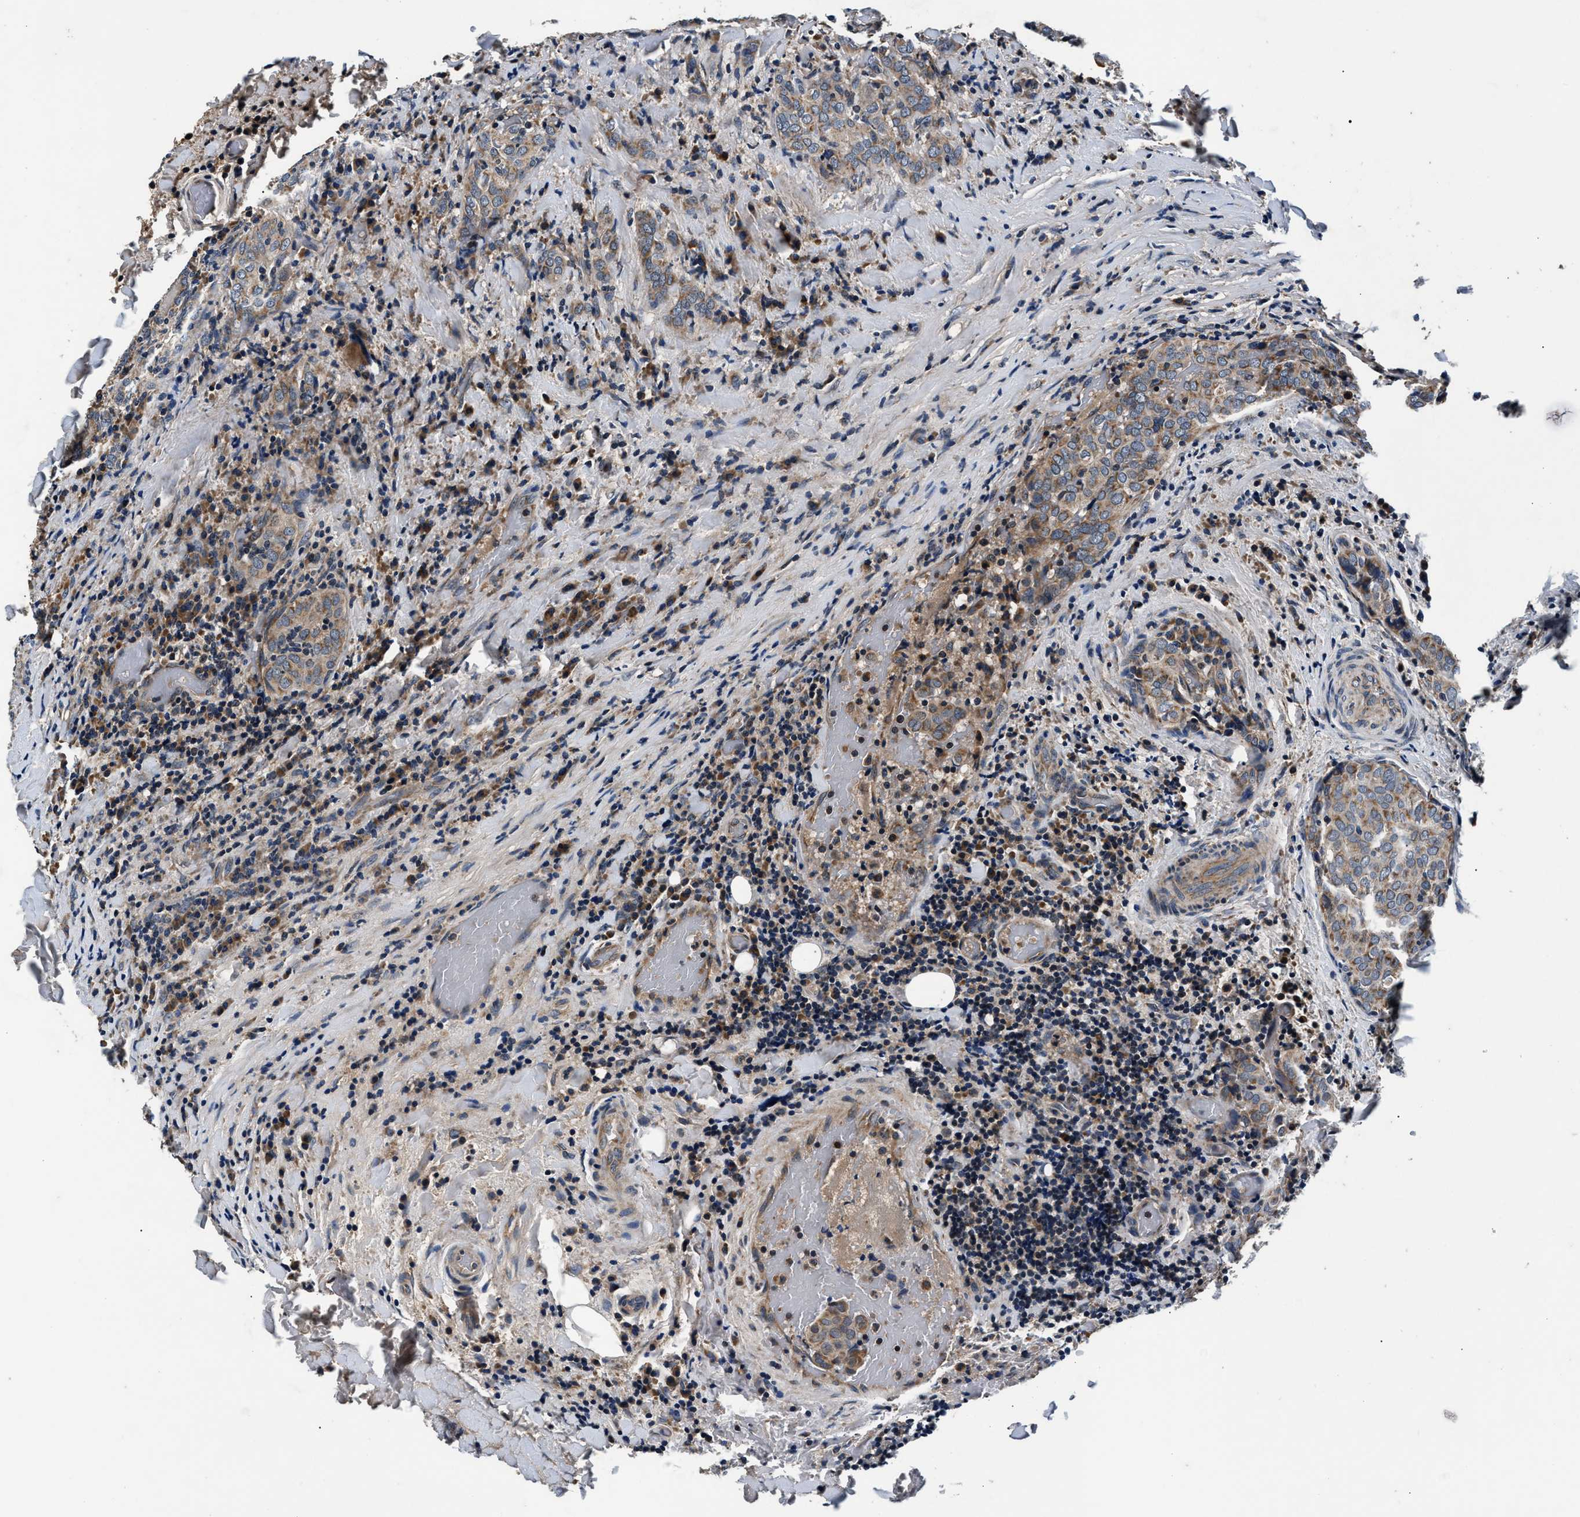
{"staining": {"intensity": "moderate", "quantity": ">75%", "location": "cytoplasmic/membranous"}, "tissue": "thyroid cancer", "cell_type": "Tumor cells", "image_type": "cancer", "snomed": [{"axis": "morphology", "description": "Normal tissue, NOS"}, {"axis": "morphology", "description": "Papillary adenocarcinoma, NOS"}, {"axis": "topography", "description": "Thyroid gland"}], "caption": "Protein expression analysis of human thyroid cancer reveals moderate cytoplasmic/membranous positivity in approximately >75% of tumor cells. (DAB = brown stain, brightfield microscopy at high magnification).", "gene": "IMMT", "patient": {"sex": "female", "age": 30}}